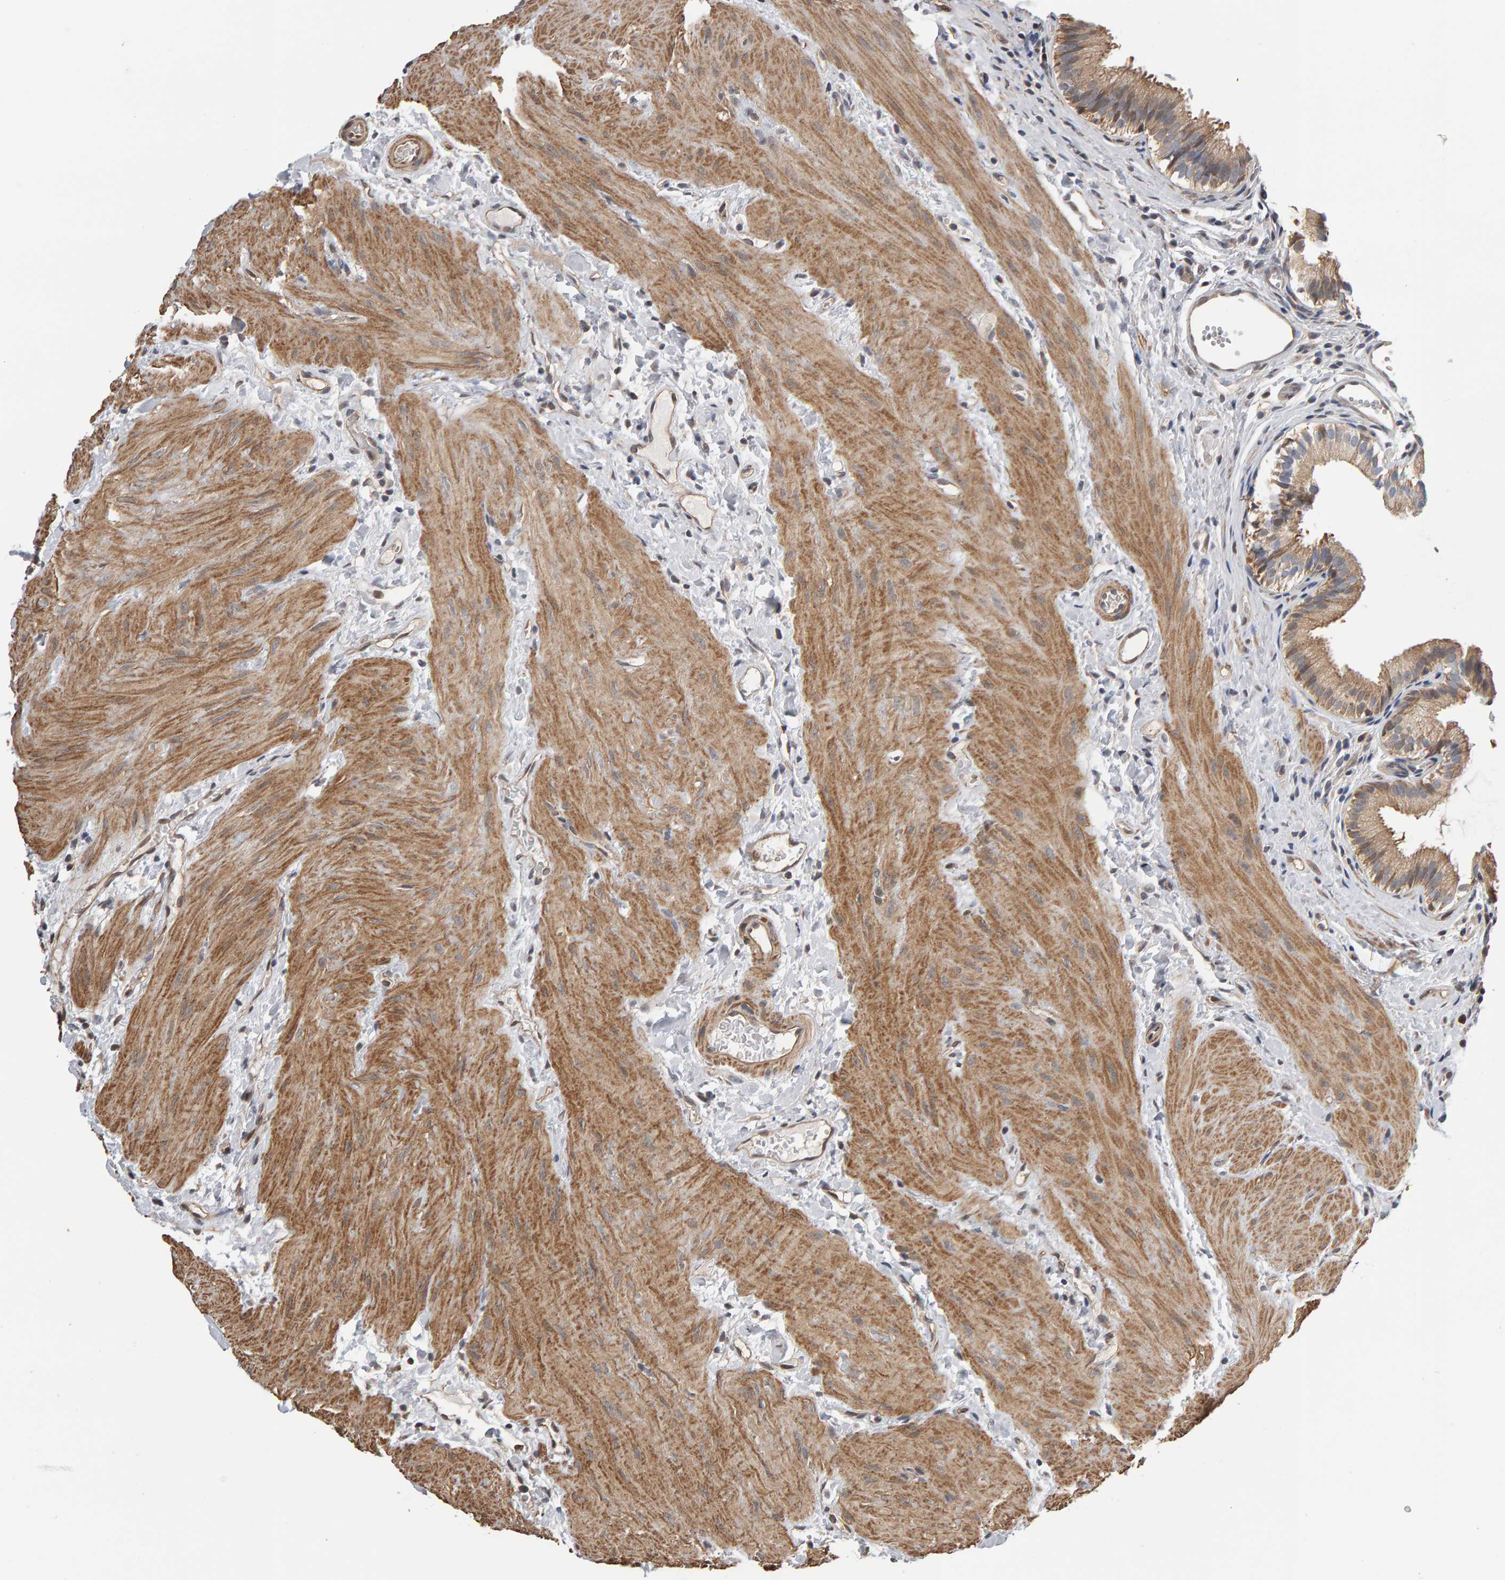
{"staining": {"intensity": "moderate", "quantity": ">75%", "location": "cytoplasmic/membranous"}, "tissue": "gallbladder", "cell_type": "Glandular cells", "image_type": "normal", "snomed": [{"axis": "morphology", "description": "Normal tissue, NOS"}, {"axis": "topography", "description": "Gallbladder"}], "caption": "Immunohistochemical staining of unremarkable human gallbladder demonstrates >75% levels of moderate cytoplasmic/membranous protein positivity in about >75% of glandular cells.", "gene": "COASY", "patient": {"sex": "female", "age": 26}}